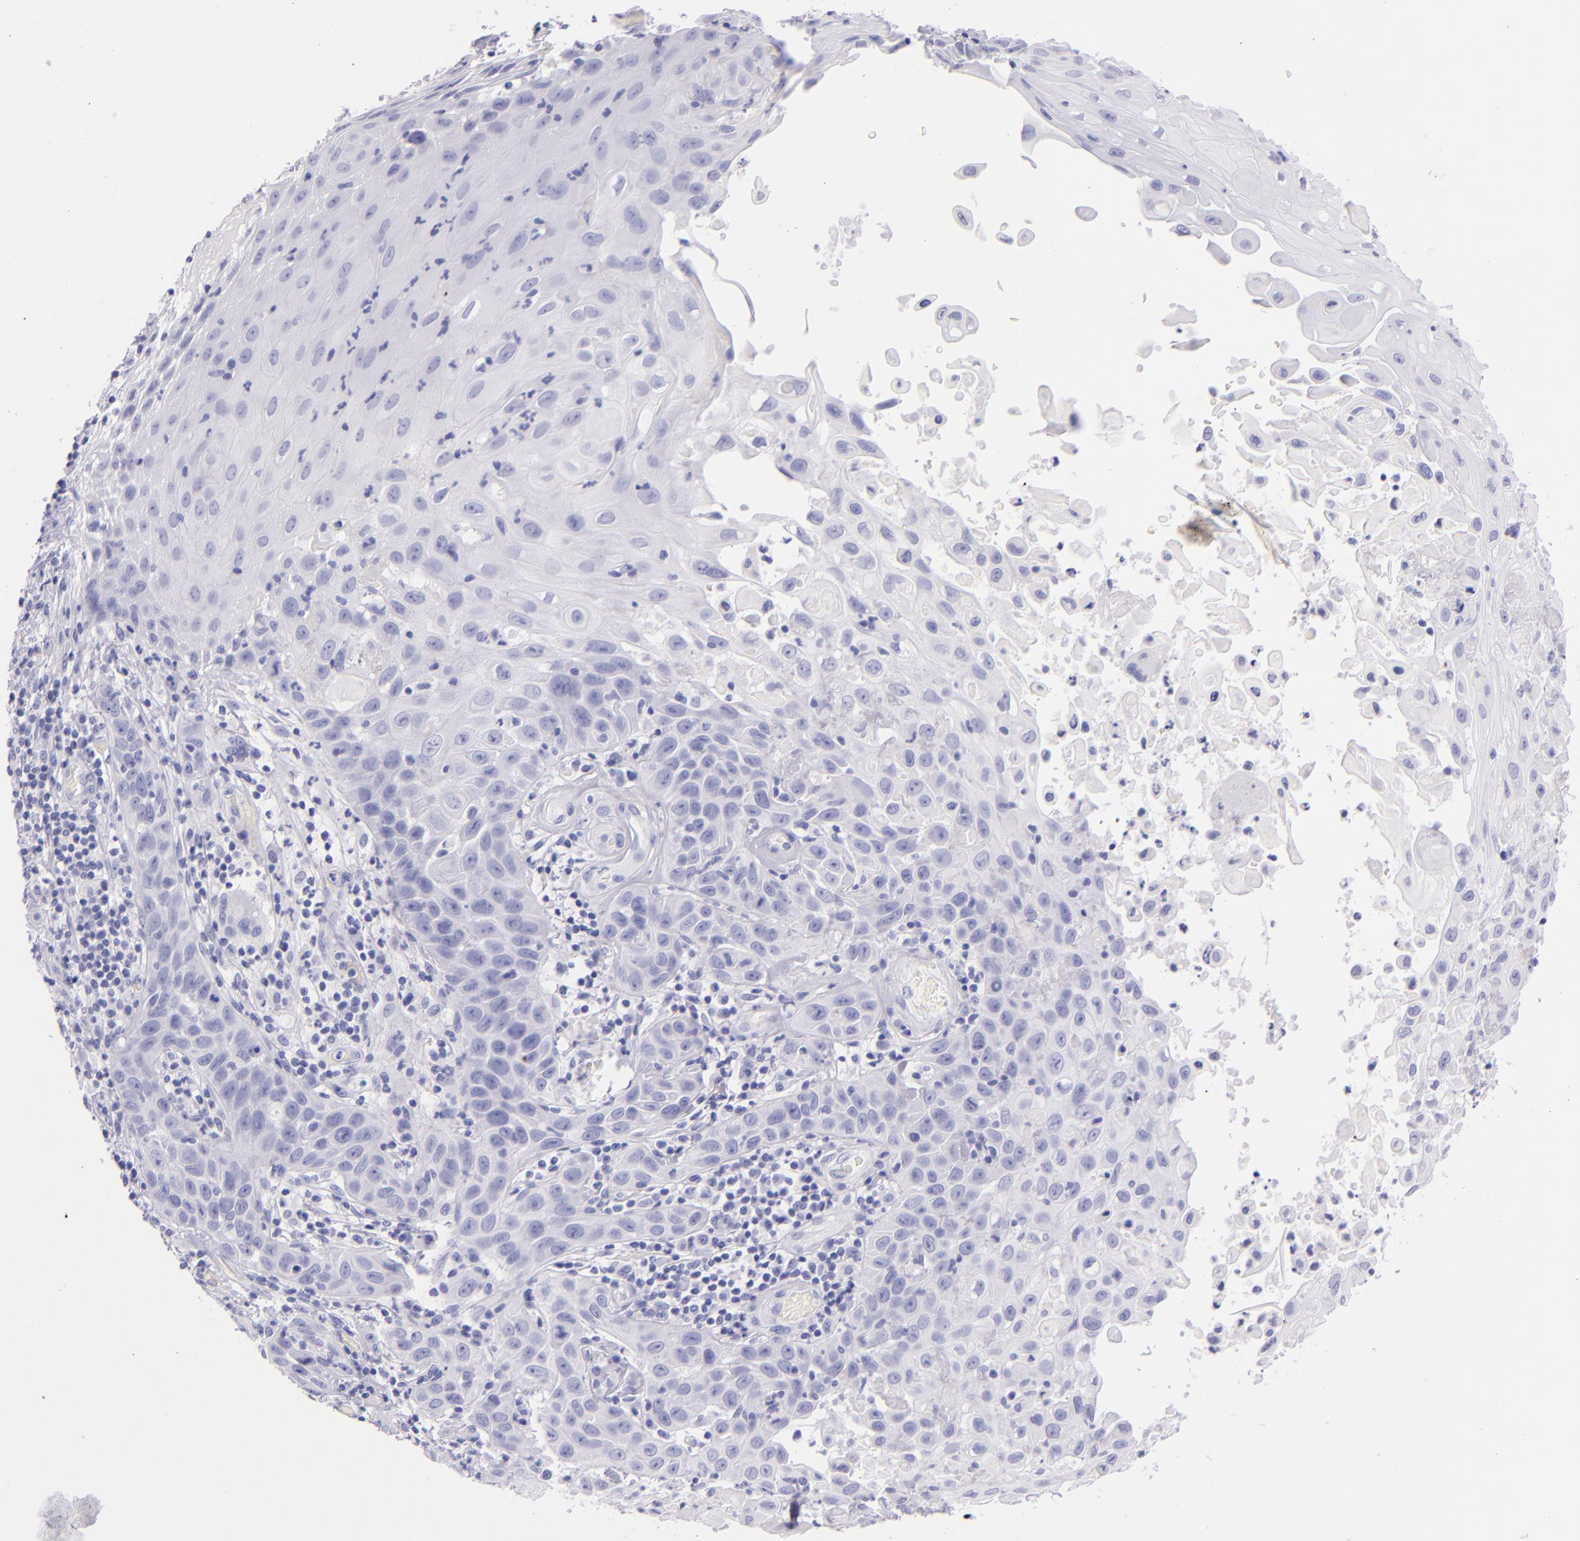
{"staining": {"intensity": "negative", "quantity": "none", "location": "none"}, "tissue": "skin cancer", "cell_type": "Tumor cells", "image_type": "cancer", "snomed": [{"axis": "morphology", "description": "Squamous cell carcinoma, NOS"}, {"axis": "topography", "description": "Skin"}], "caption": "Immunohistochemistry of skin squamous cell carcinoma reveals no expression in tumor cells.", "gene": "SFTPB", "patient": {"sex": "male", "age": 84}}